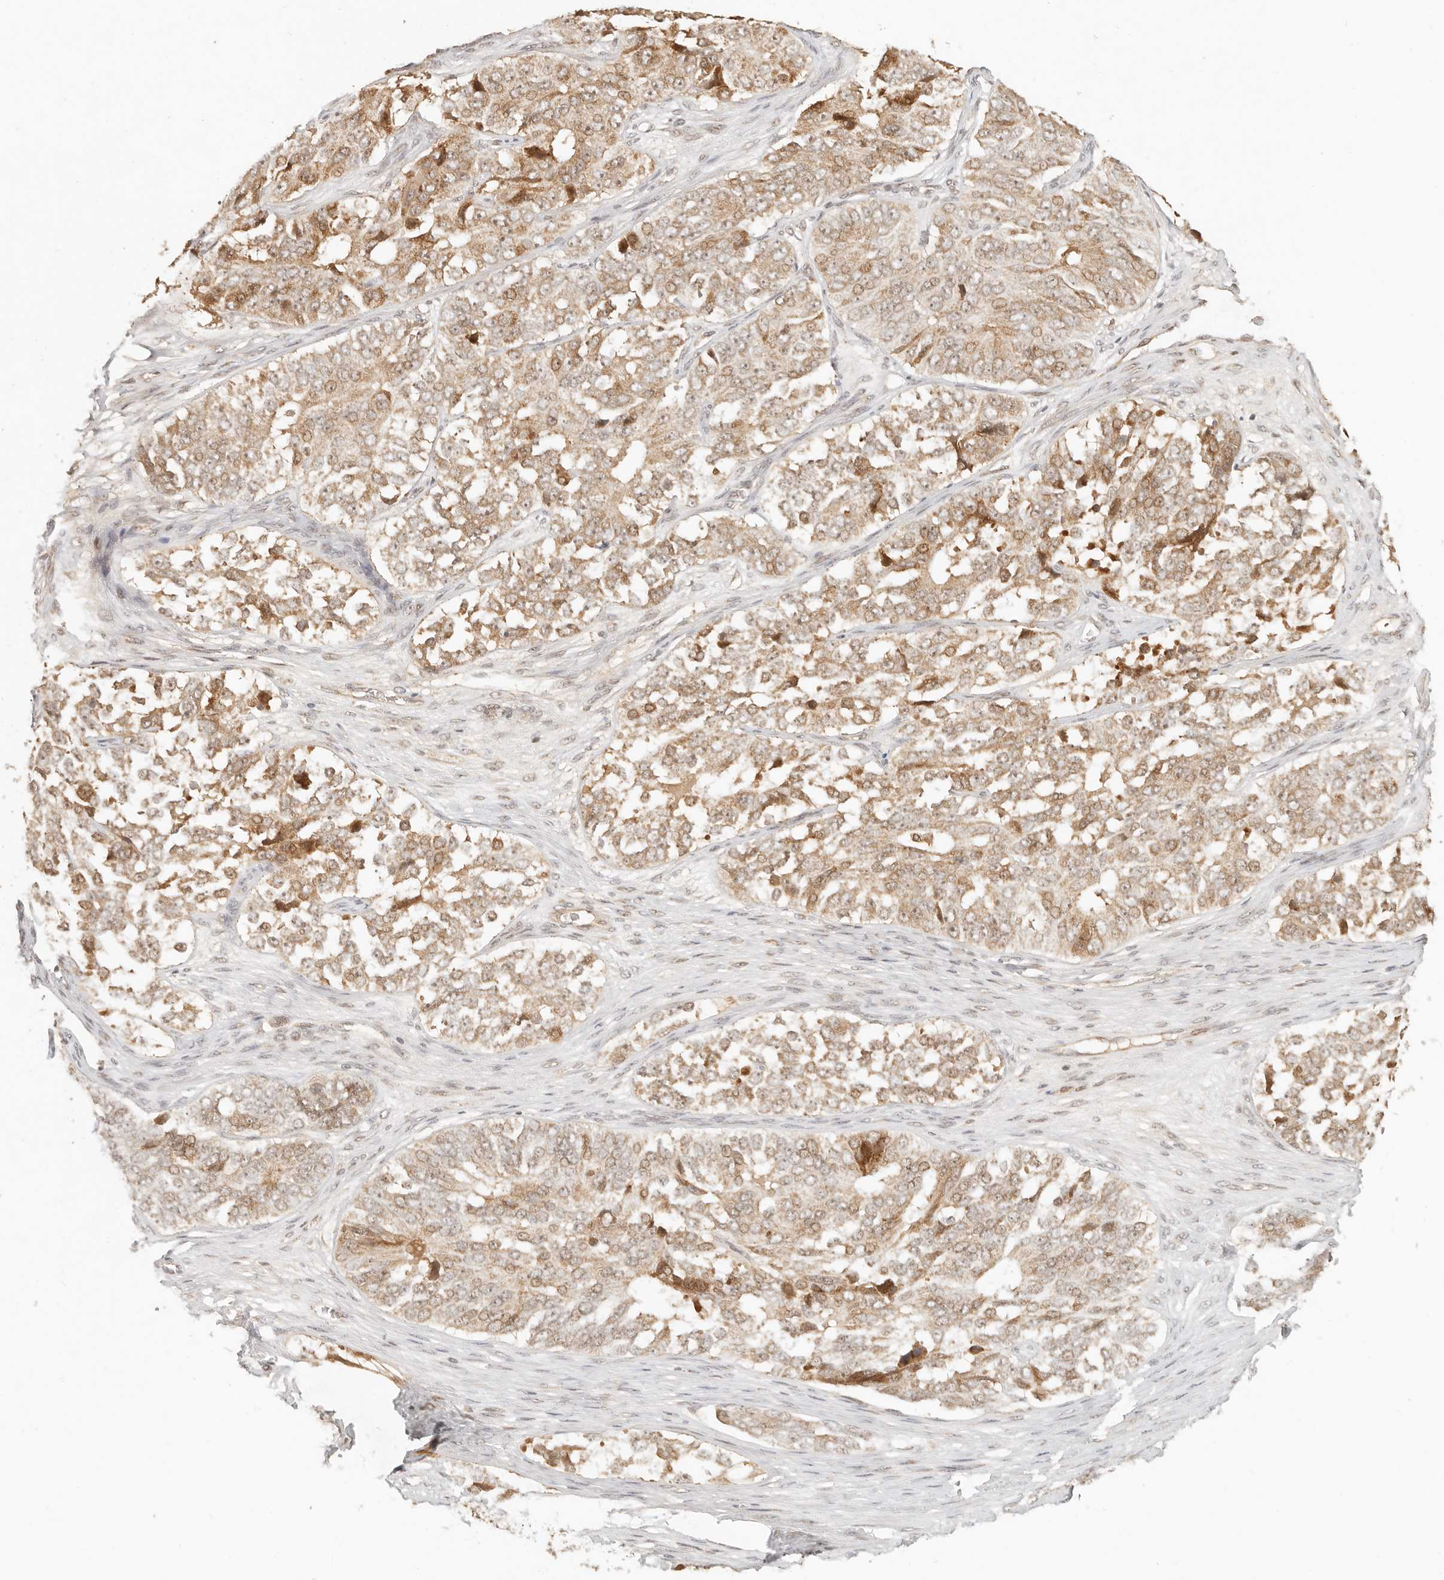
{"staining": {"intensity": "moderate", "quantity": ">75%", "location": "cytoplasmic/membranous"}, "tissue": "ovarian cancer", "cell_type": "Tumor cells", "image_type": "cancer", "snomed": [{"axis": "morphology", "description": "Carcinoma, endometroid"}, {"axis": "topography", "description": "Ovary"}], "caption": "Endometroid carcinoma (ovarian) stained for a protein (brown) shows moderate cytoplasmic/membranous positive staining in approximately >75% of tumor cells.", "gene": "INTS11", "patient": {"sex": "female", "age": 51}}